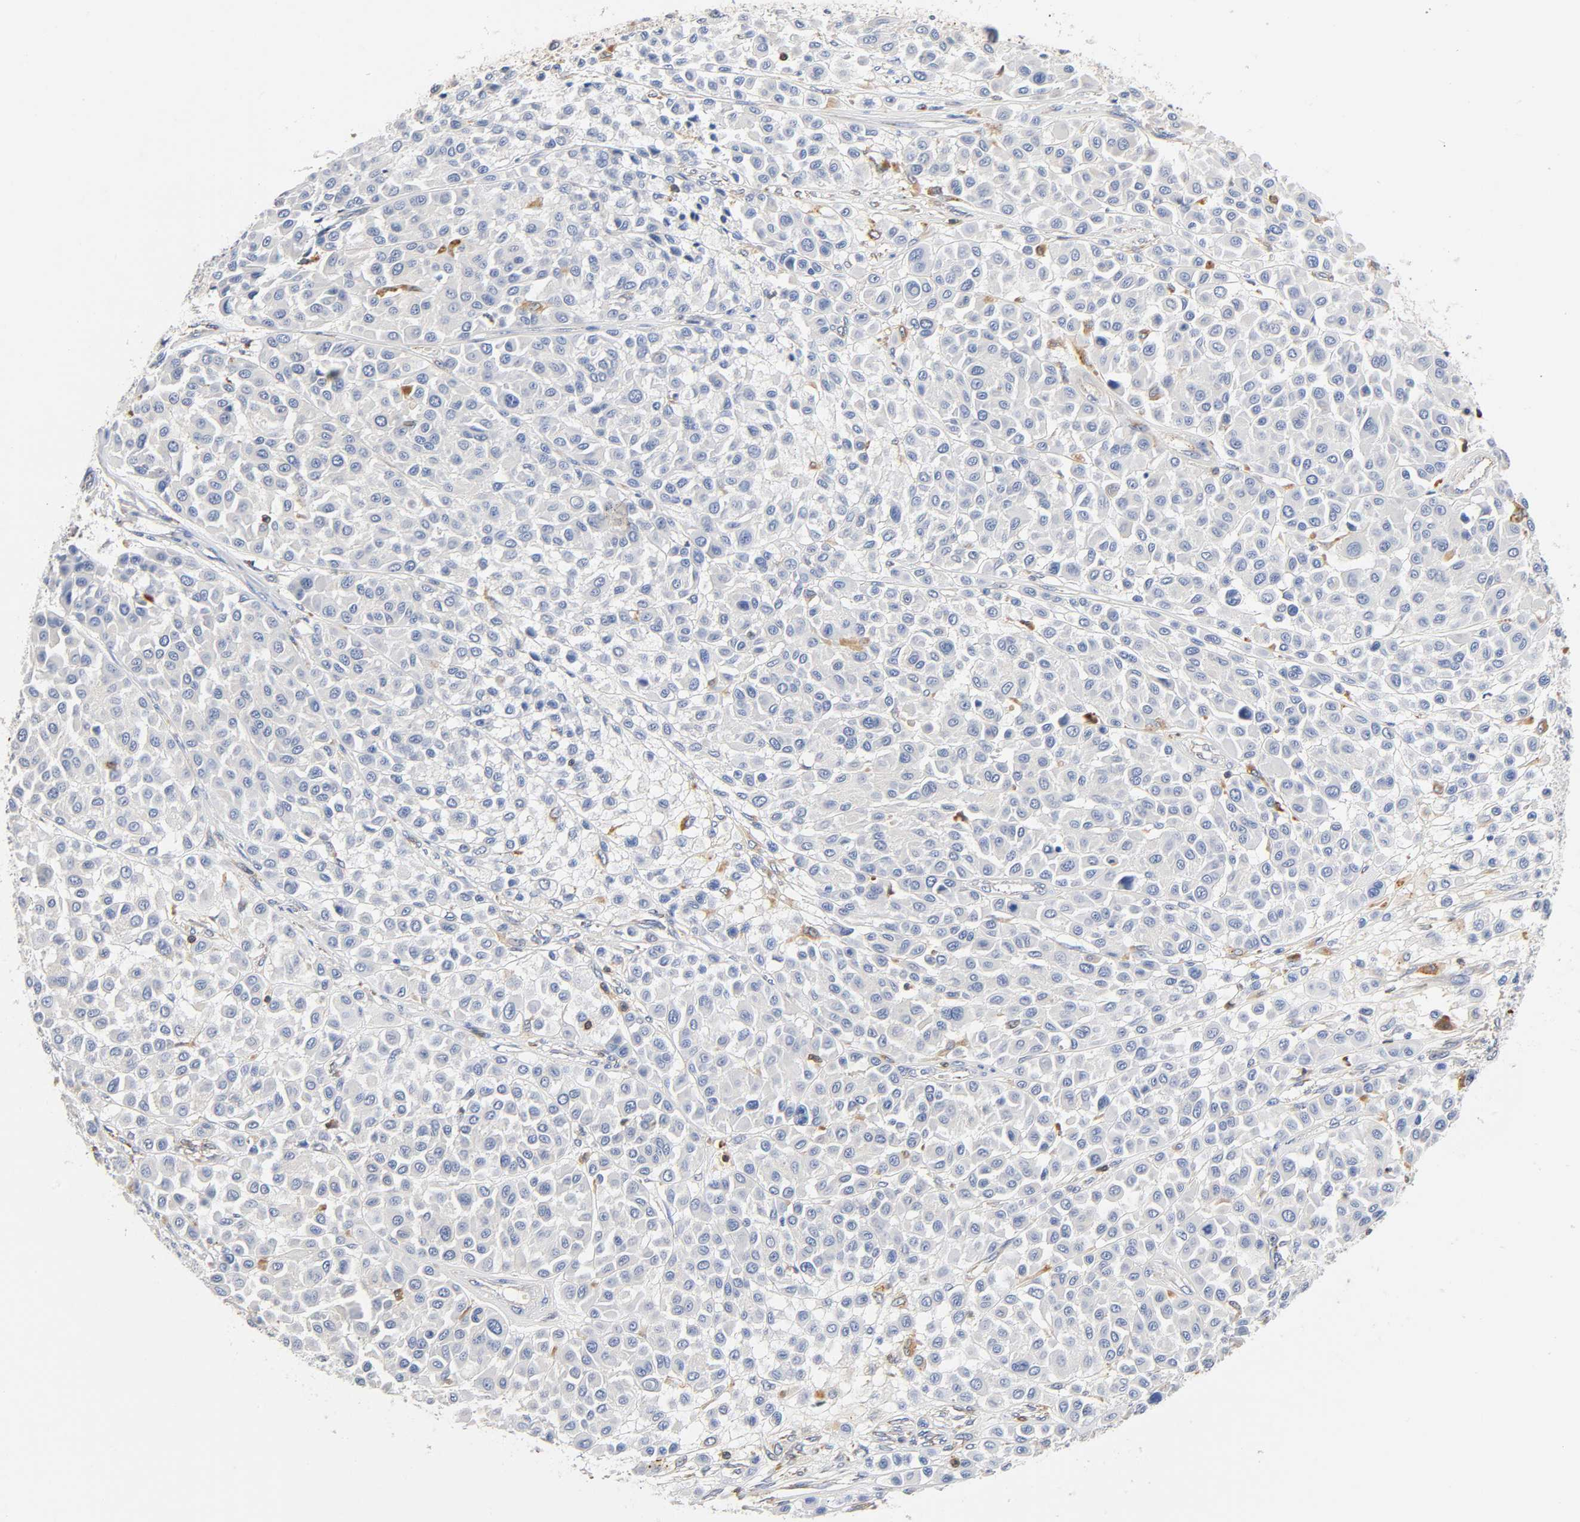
{"staining": {"intensity": "negative", "quantity": "none", "location": "none"}, "tissue": "melanoma", "cell_type": "Tumor cells", "image_type": "cancer", "snomed": [{"axis": "morphology", "description": "Malignant melanoma, Metastatic site"}, {"axis": "topography", "description": "Soft tissue"}], "caption": "Immunohistochemical staining of human malignant melanoma (metastatic site) demonstrates no significant expression in tumor cells.", "gene": "UCKL1", "patient": {"sex": "male", "age": 41}}